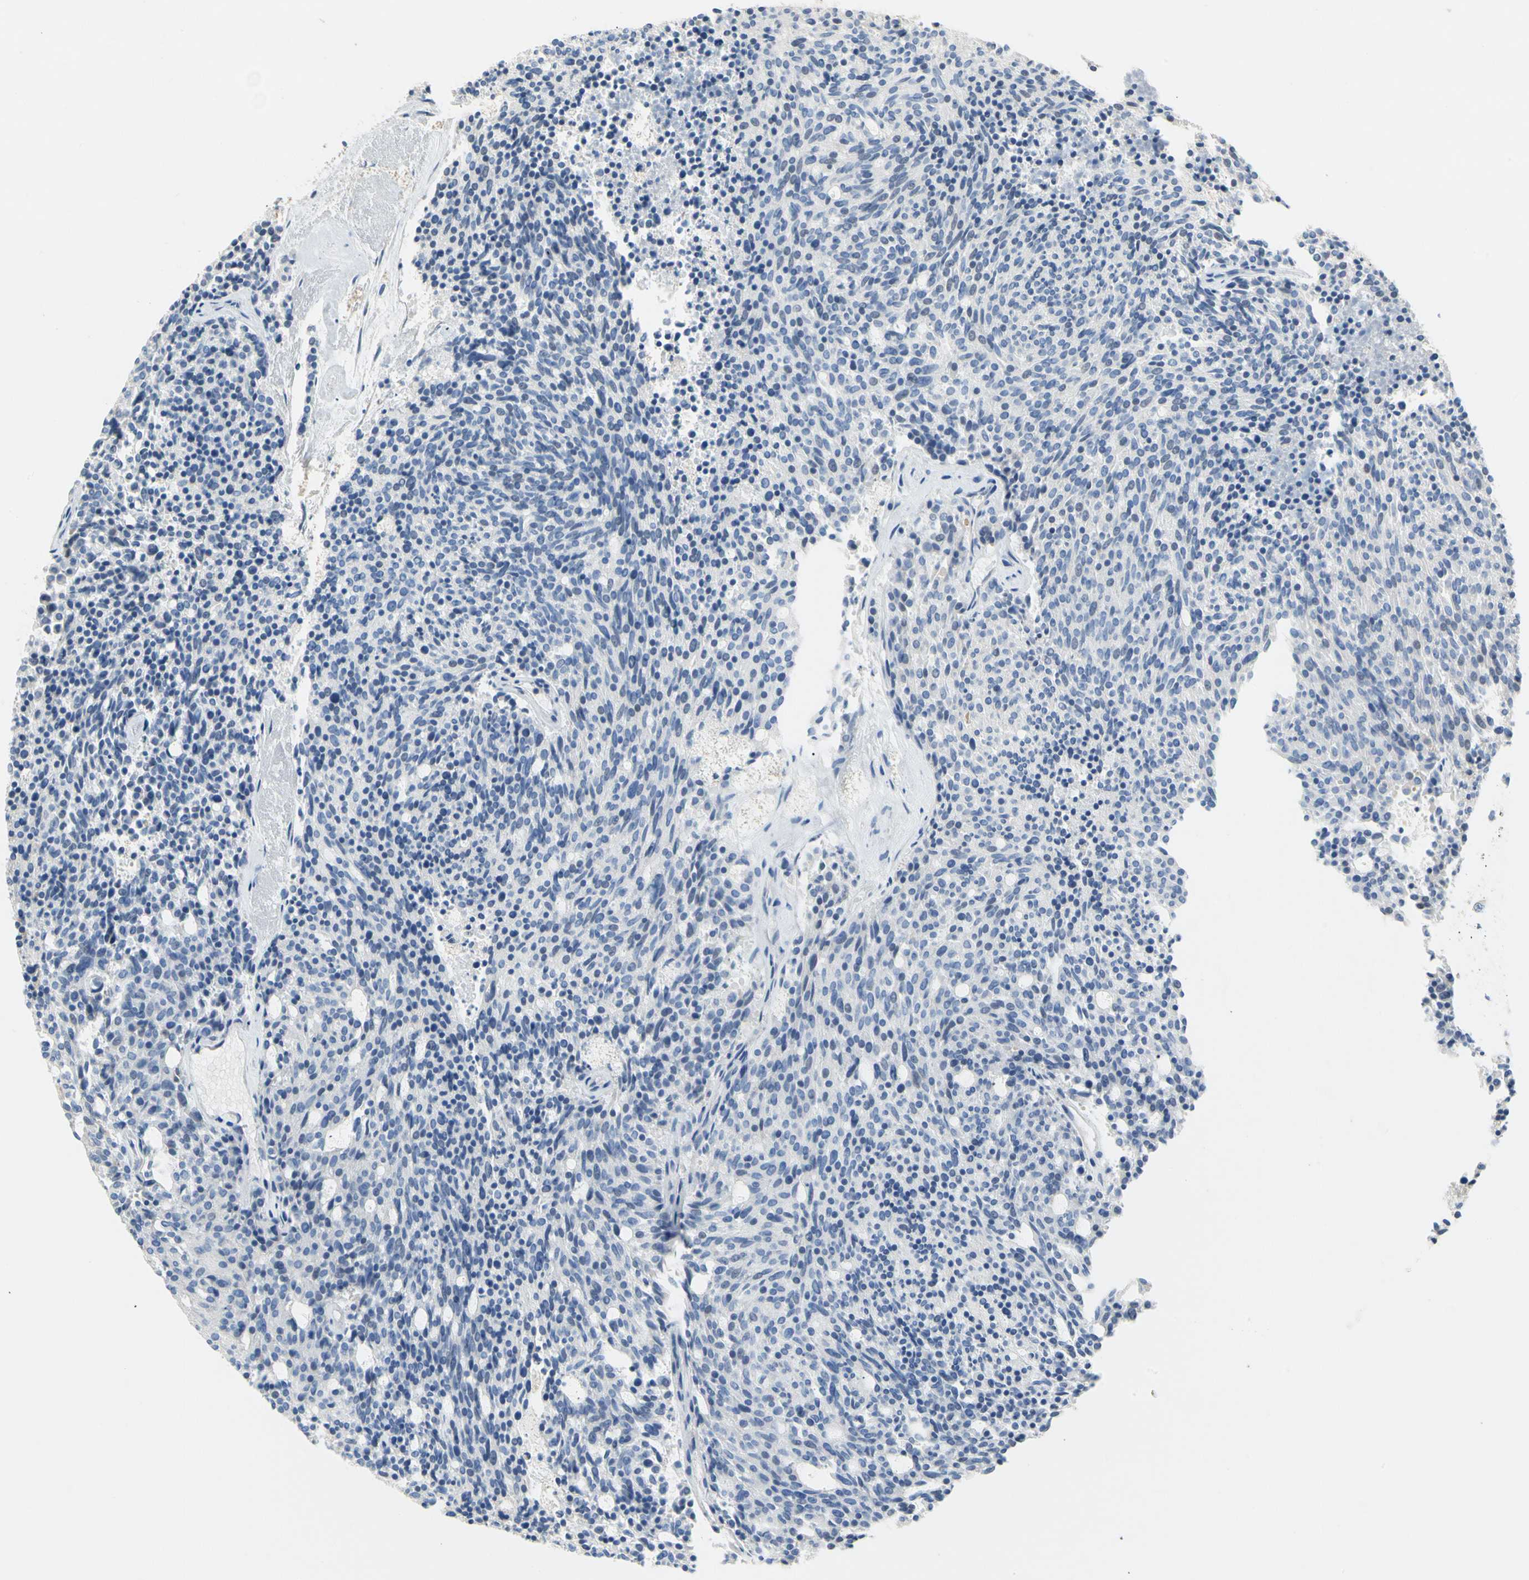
{"staining": {"intensity": "negative", "quantity": "none", "location": "none"}, "tissue": "carcinoid", "cell_type": "Tumor cells", "image_type": "cancer", "snomed": [{"axis": "morphology", "description": "Carcinoid, malignant, NOS"}, {"axis": "topography", "description": "Pancreas"}], "caption": "Human carcinoid (malignant) stained for a protein using IHC exhibits no positivity in tumor cells.", "gene": "CCM2L", "patient": {"sex": "female", "age": 54}}